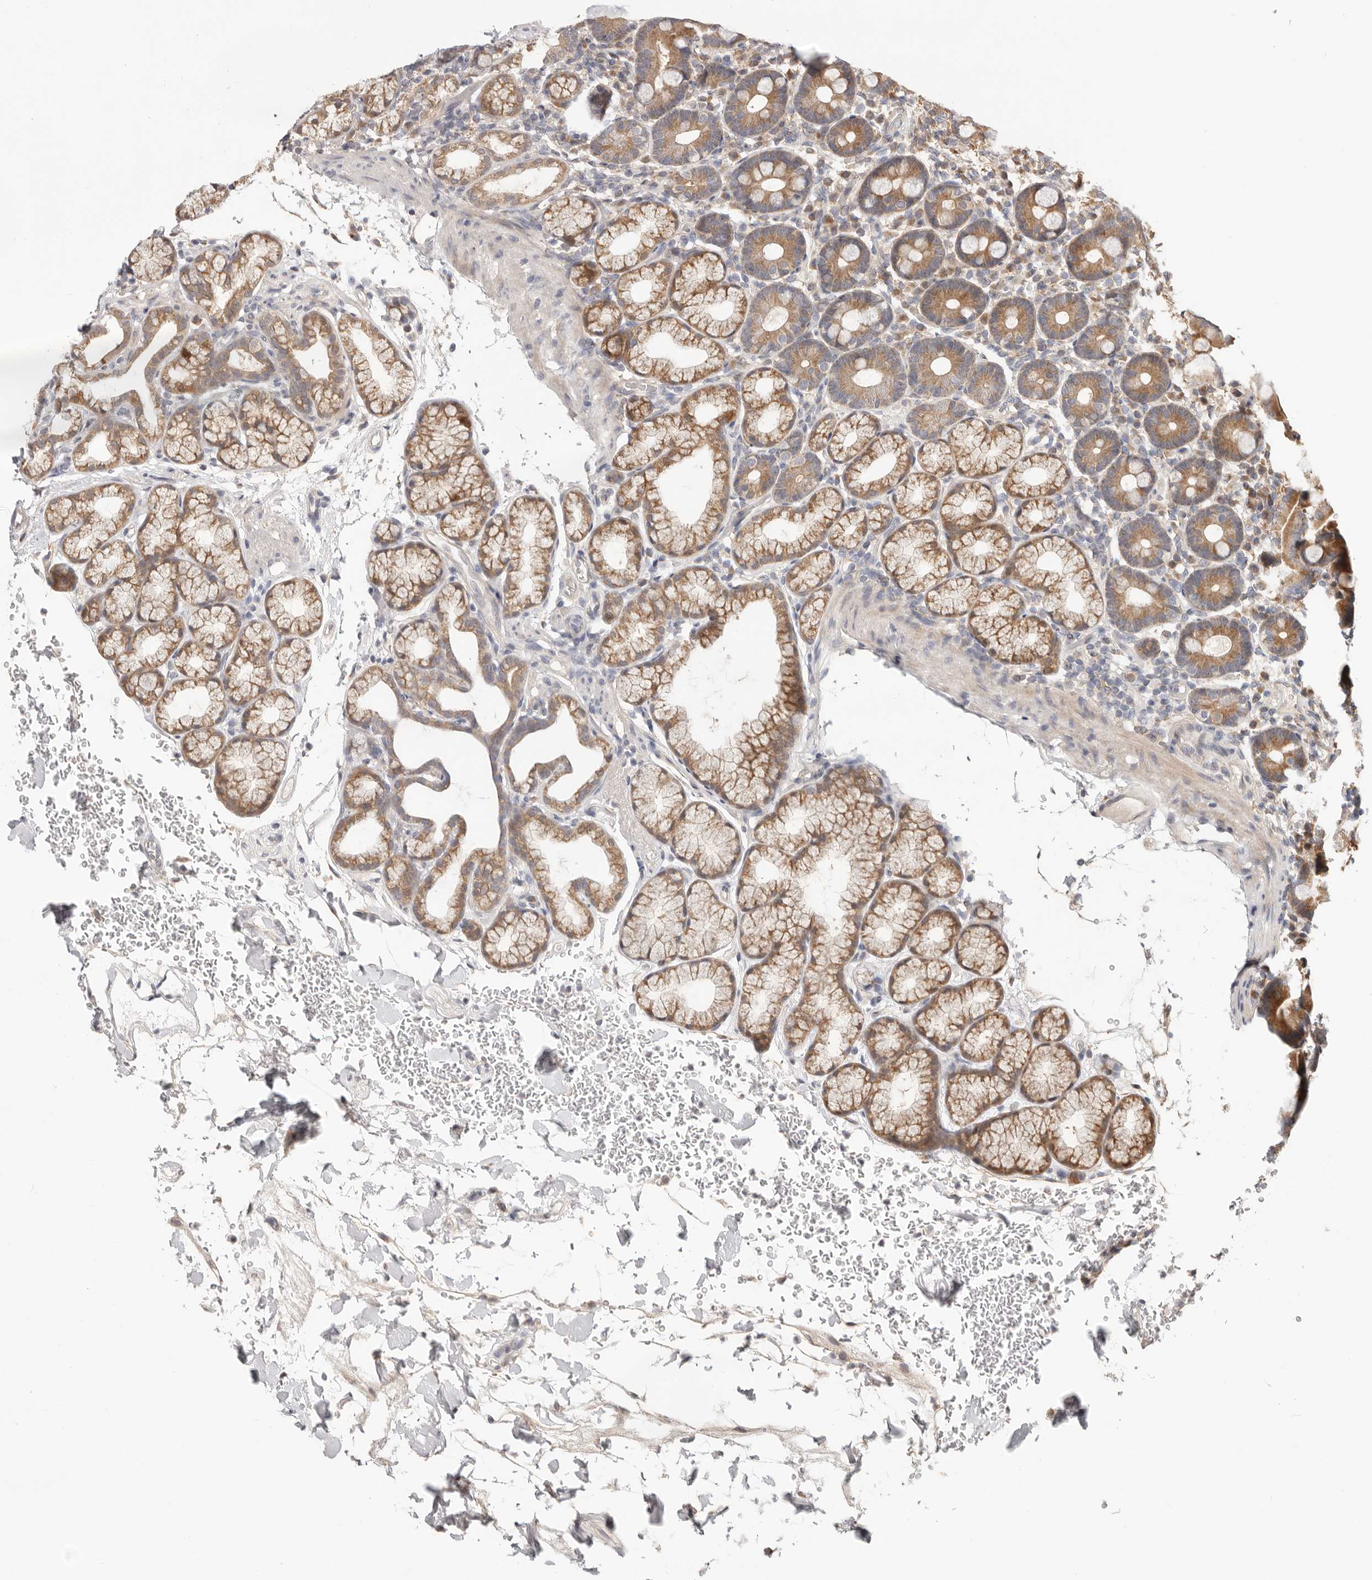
{"staining": {"intensity": "moderate", "quantity": "25%-75%", "location": "cytoplasmic/membranous"}, "tissue": "duodenum", "cell_type": "Glandular cells", "image_type": "normal", "snomed": [{"axis": "morphology", "description": "Normal tissue, NOS"}, {"axis": "topography", "description": "Duodenum"}], "caption": "The immunohistochemical stain shows moderate cytoplasmic/membranous staining in glandular cells of normal duodenum. Using DAB (3,3'-diaminobenzidine) (brown) and hematoxylin (blue) stains, captured at high magnification using brightfield microscopy.", "gene": "LRP6", "patient": {"sex": "male", "age": 54}}